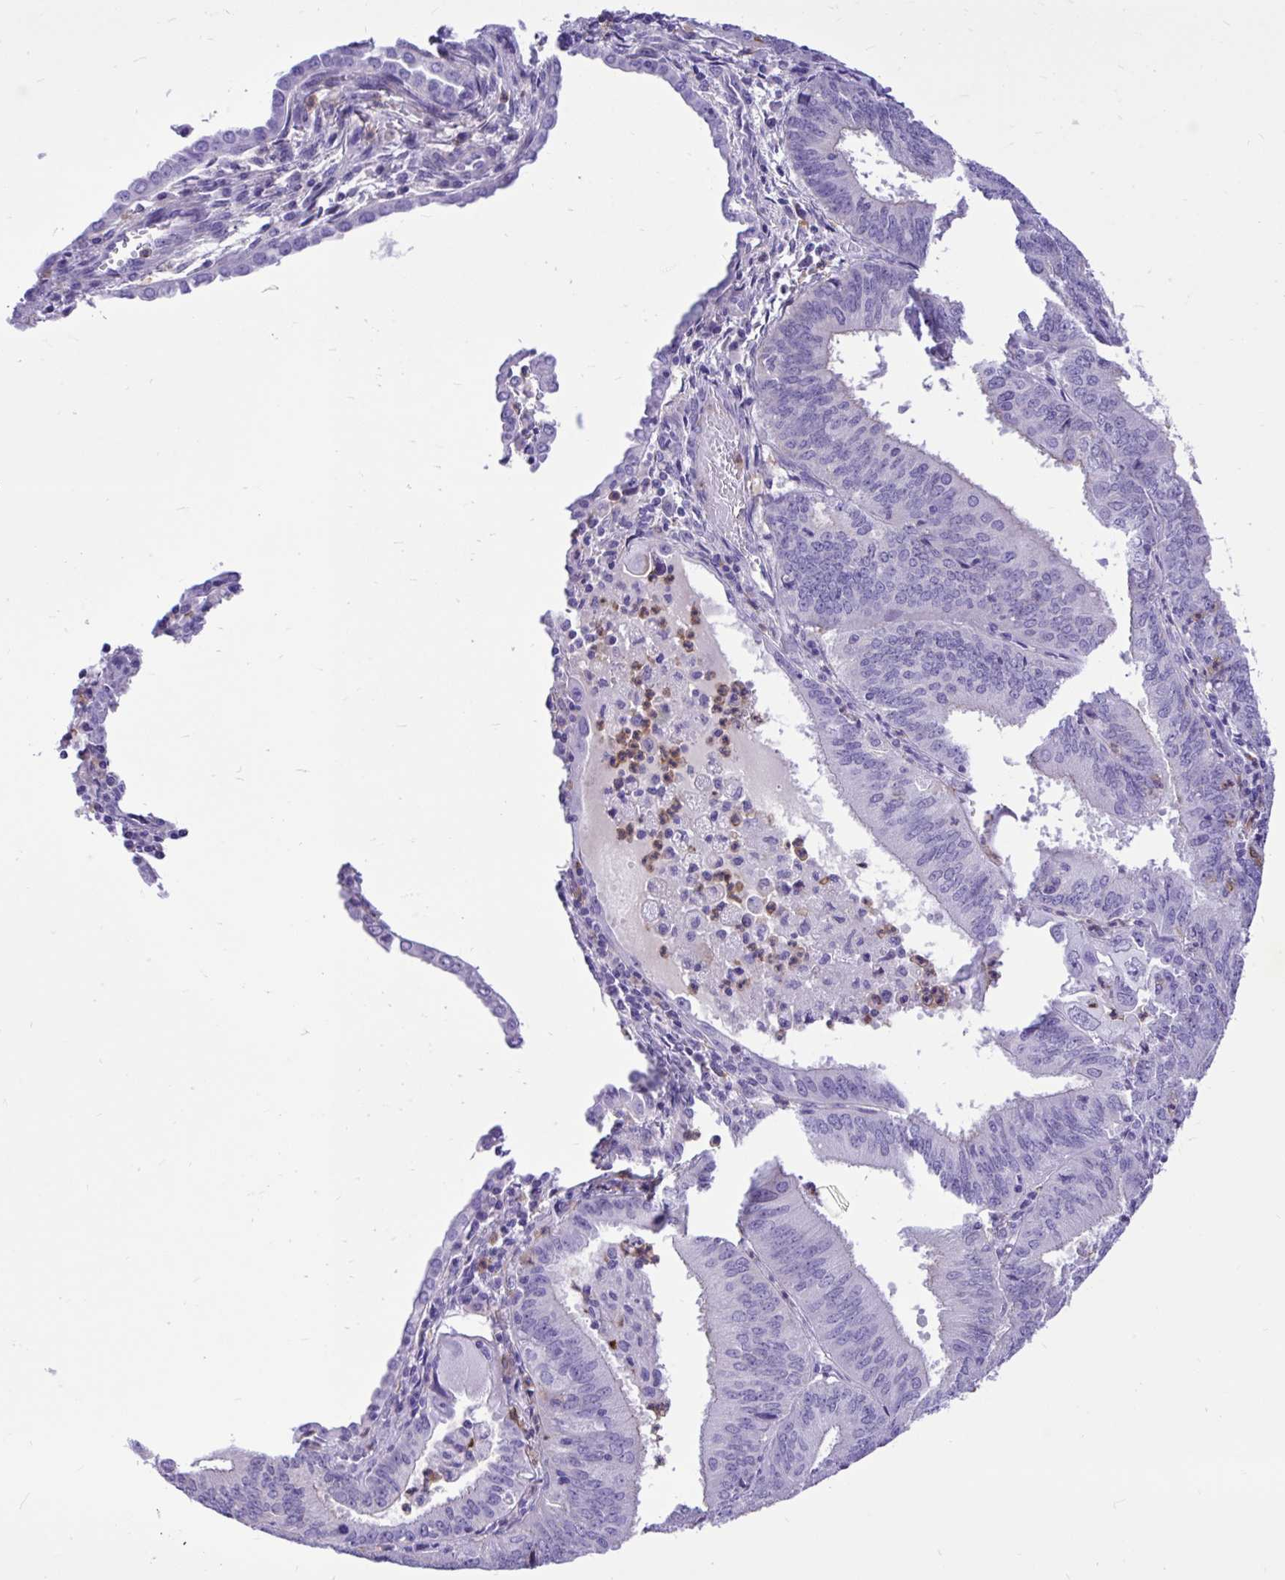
{"staining": {"intensity": "negative", "quantity": "none", "location": "none"}, "tissue": "cervical cancer", "cell_type": "Tumor cells", "image_type": "cancer", "snomed": [{"axis": "morphology", "description": "Adenocarcinoma, NOS"}, {"axis": "topography", "description": "Cervix"}], "caption": "Immunohistochemistry histopathology image of neoplastic tissue: cervical cancer (adenocarcinoma) stained with DAB (3,3'-diaminobenzidine) demonstrates no significant protein staining in tumor cells.", "gene": "TLR7", "patient": {"sex": "female", "age": 56}}